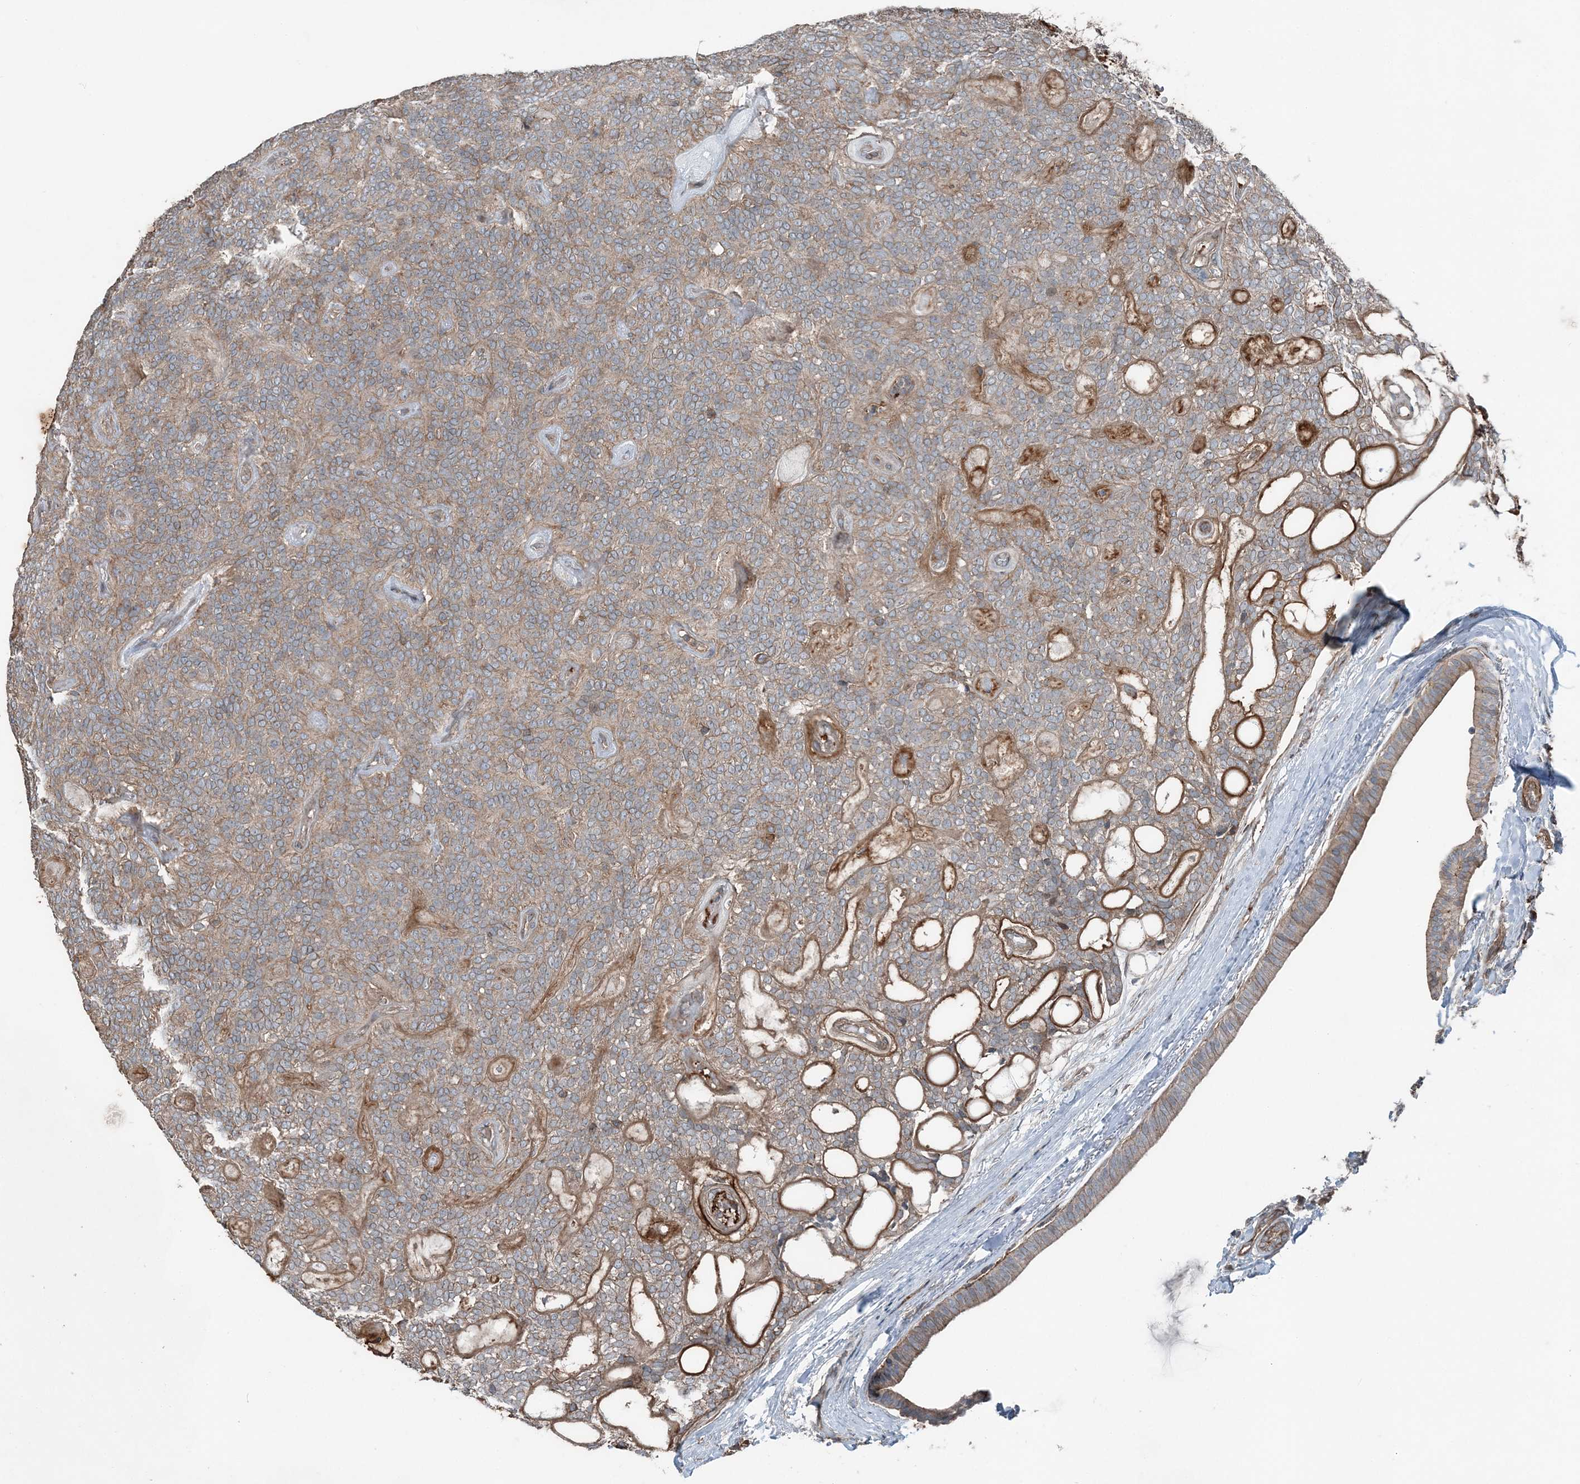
{"staining": {"intensity": "weak", "quantity": ">75%", "location": "cytoplasmic/membranous"}, "tissue": "head and neck cancer", "cell_type": "Tumor cells", "image_type": "cancer", "snomed": [{"axis": "morphology", "description": "Adenocarcinoma, NOS"}, {"axis": "topography", "description": "Head-Neck"}], "caption": "Immunohistochemistry staining of head and neck adenocarcinoma, which displays low levels of weak cytoplasmic/membranous positivity in approximately >75% of tumor cells indicating weak cytoplasmic/membranous protein expression. The staining was performed using DAB (brown) for protein detection and nuclei were counterstained in hematoxylin (blue).", "gene": "KY", "patient": {"sex": "male", "age": 66}}